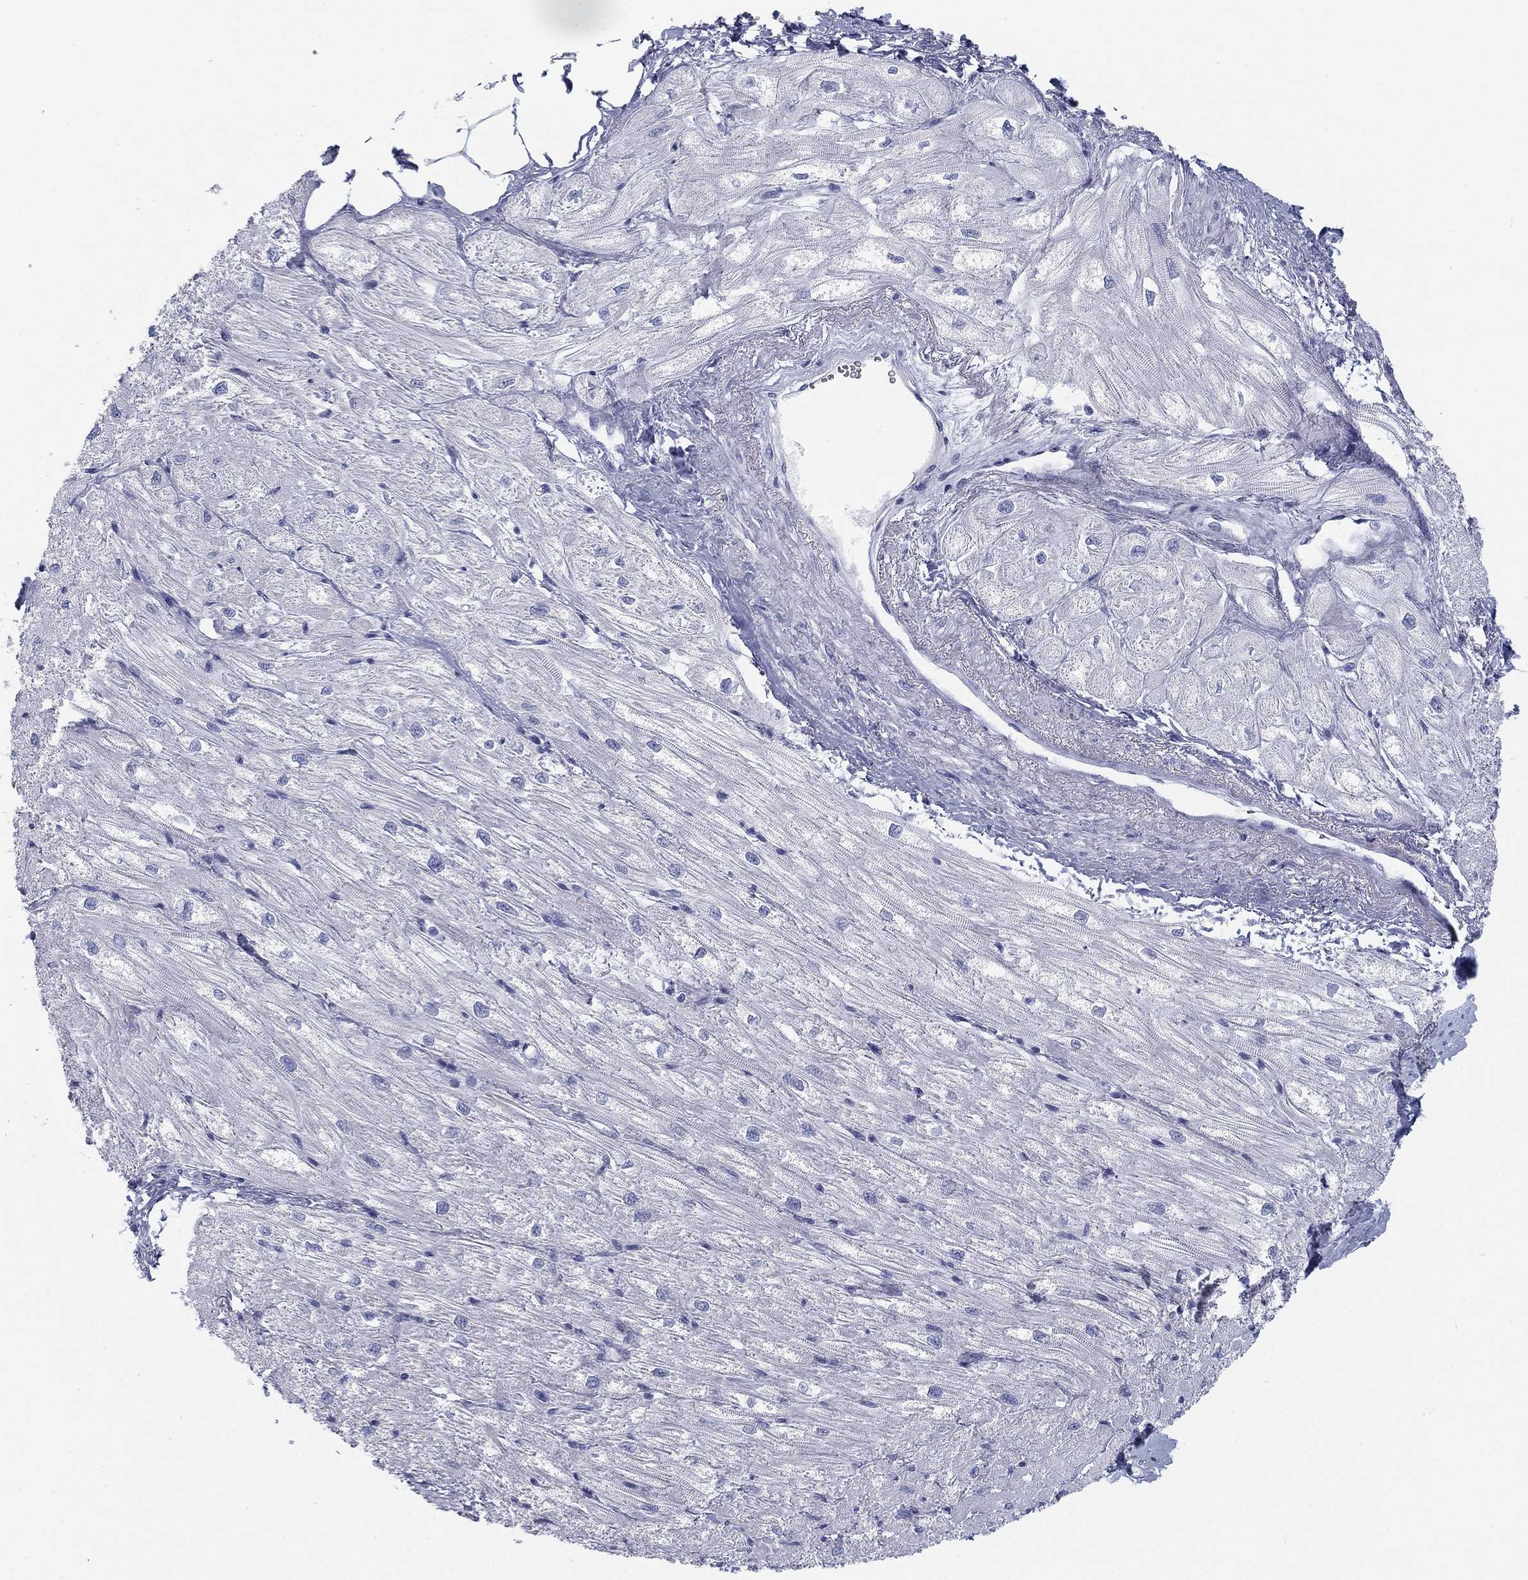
{"staining": {"intensity": "negative", "quantity": "none", "location": "none"}, "tissue": "heart muscle", "cell_type": "Cardiomyocytes", "image_type": "normal", "snomed": [{"axis": "morphology", "description": "Normal tissue, NOS"}, {"axis": "topography", "description": "Heart"}], "caption": "IHC micrograph of normal heart muscle: human heart muscle stained with DAB (3,3'-diaminobenzidine) shows no significant protein staining in cardiomyocytes.", "gene": "CALB1", "patient": {"sex": "male", "age": 57}}